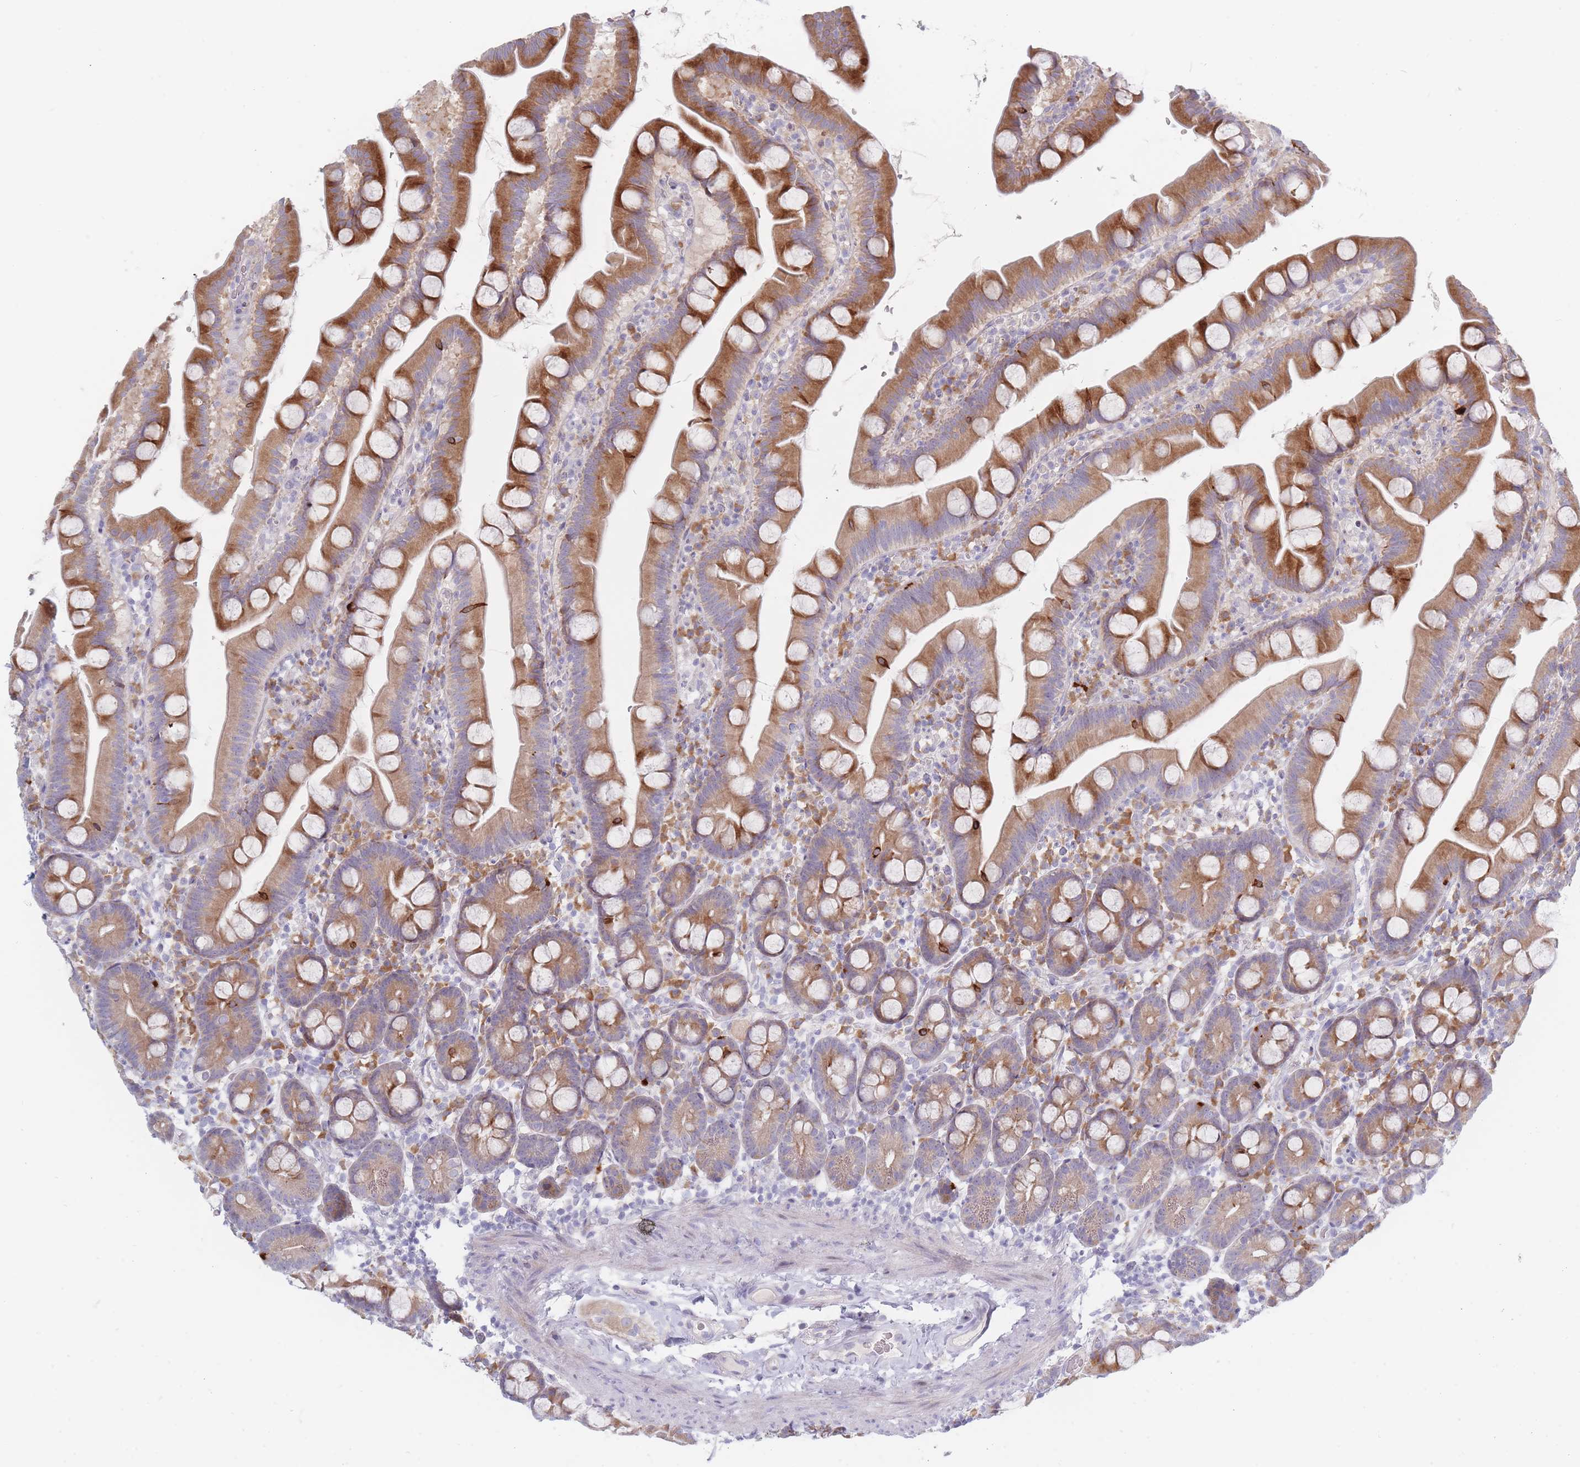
{"staining": {"intensity": "strong", "quantity": "25%-75%", "location": "cytoplasmic/membranous"}, "tissue": "small intestine", "cell_type": "Glandular cells", "image_type": "normal", "snomed": [{"axis": "morphology", "description": "Normal tissue, NOS"}, {"axis": "topography", "description": "Small intestine"}], "caption": "Protein expression analysis of normal small intestine shows strong cytoplasmic/membranous expression in approximately 25%-75% of glandular cells.", "gene": "SPATS1", "patient": {"sex": "female", "age": 68}}